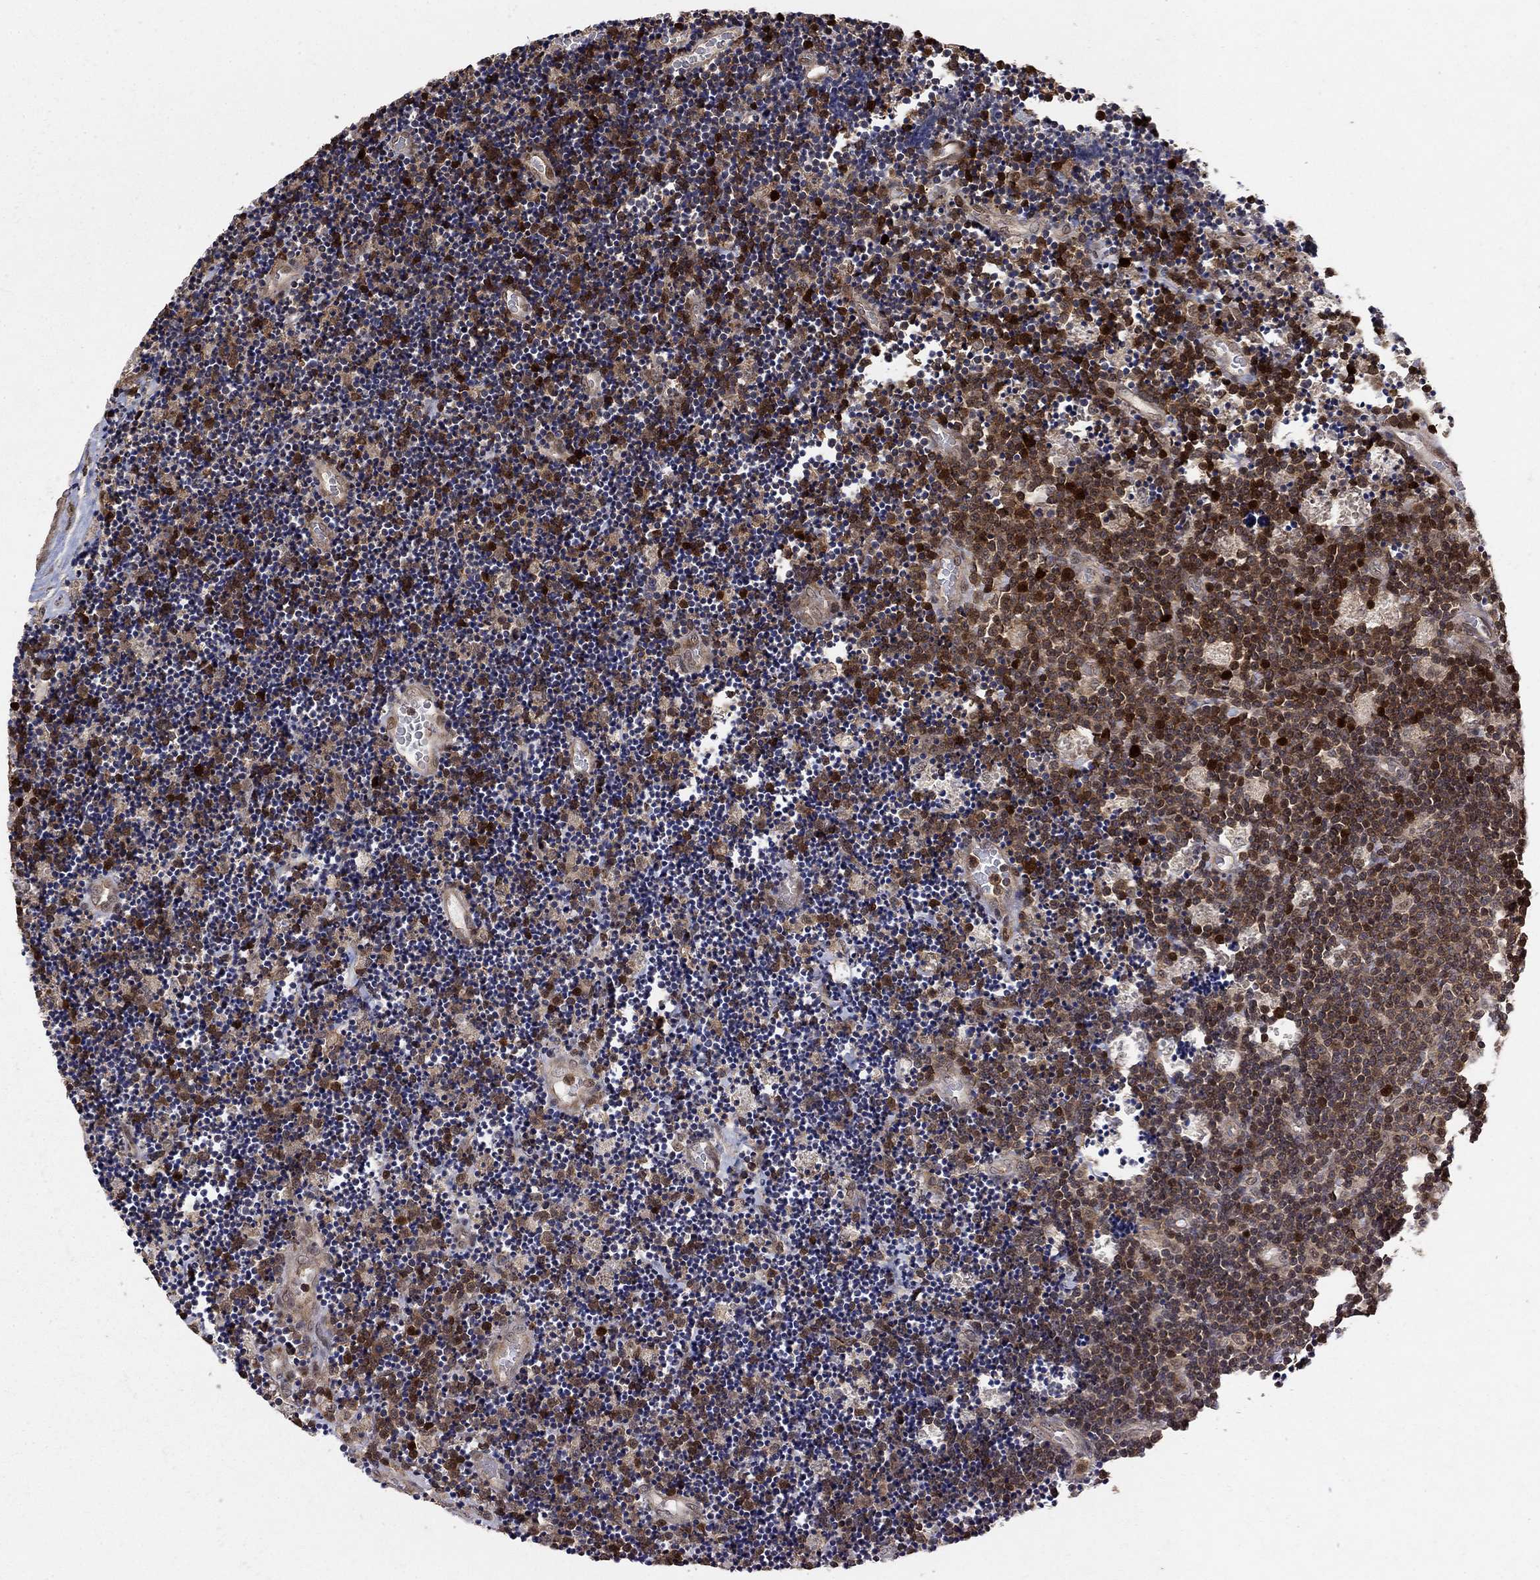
{"staining": {"intensity": "moderate", "quantity": "25%-75%", "location": "cytoplasmic/membranous"}, "tissue": "lymphoma", "cell_type": "Tumor cells", "image_type": "cancer", "snomed": [{"axis": "morphology", "description": "Malignant lymphoma, non-Hodgkin's type, Low grade"}, {"axis": "topography", "description": "Brain"}], "caption": "A high-resolution photomicrograph shows immunohistochemistry (IHC) staining of lymphoma, which shows moderate cytoplasmic/membranous expression in about 25%-75% of tumor cells.", "gene": "CCDC66", "patient": {"sex": "female", "age": 66}}